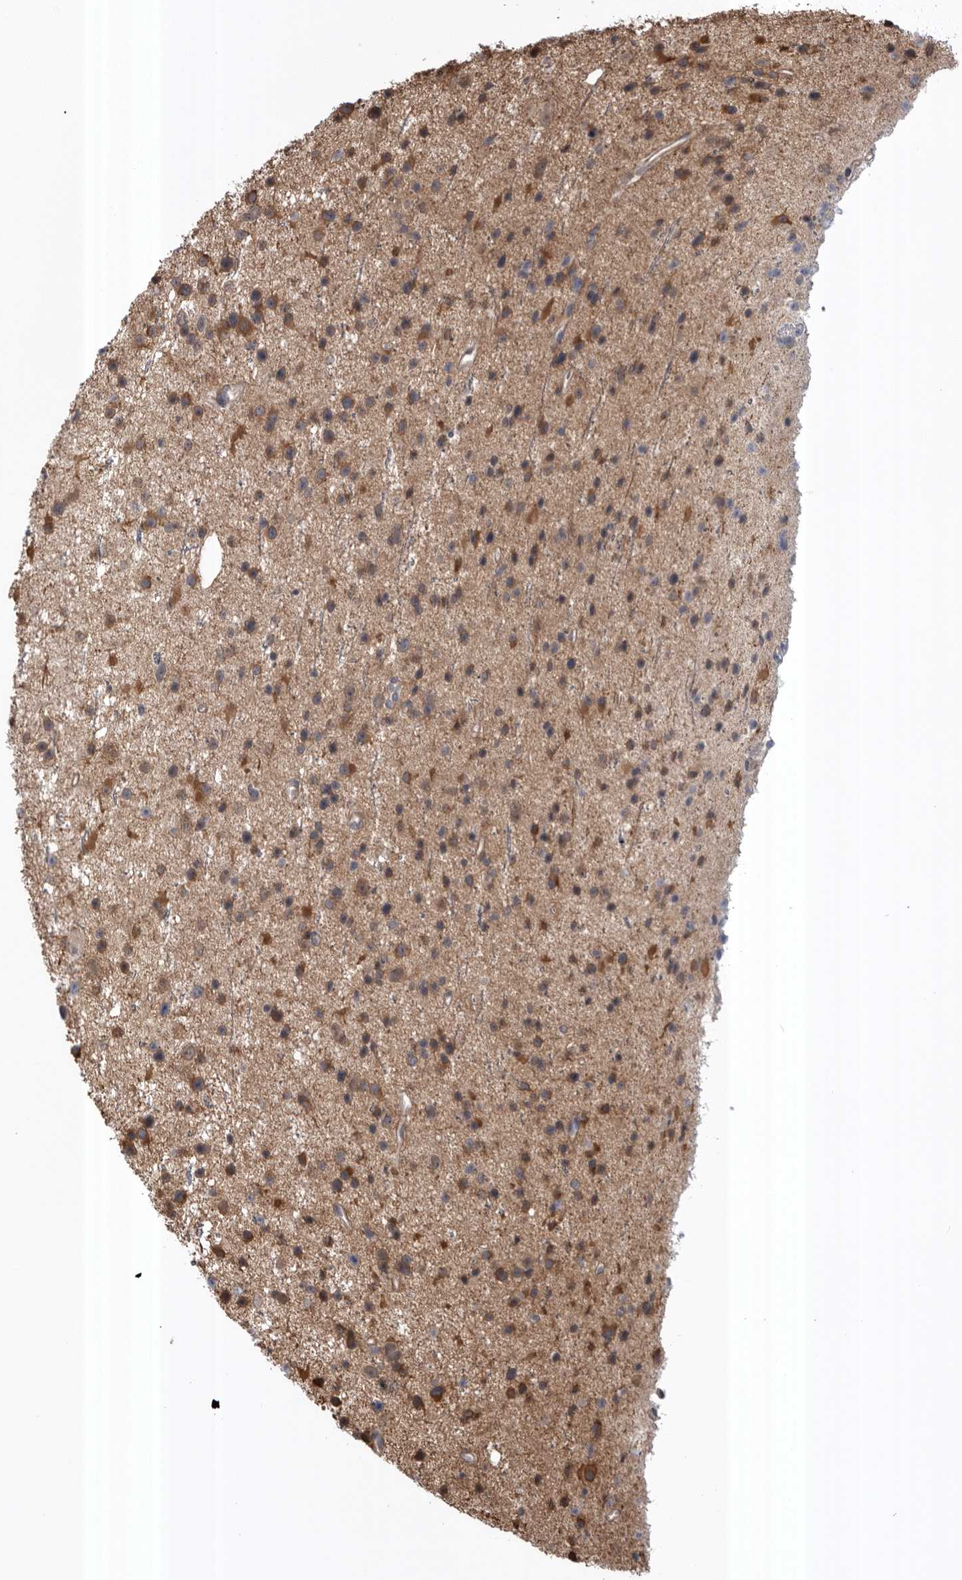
{"staining": {"intensity": "moderate", "quantity": ">75%", "location": "cytoplasmic/membranous"}, "tissue": "glioma", "cell_type": "Tumor cells", "image_type": "cancer", "snomed": [{"axis": "morphology", "description": "Glioma, malignant, Low grade"}, {"axis": "topography", "description": "Cerebral cortex"}], "caption": "Immunohistochemistry (DAB (3,3'-diaminobenzidine)) staining of human malignant low-grade glioma shows moderate cytoplasmic/membranous protein expression in approximately >75% of tumor cells. The staining is performed using DAB brown chromogen to label protein expression. The nuclei are counter-stained blue using hematoxylin.", "gene": "RAB3GAP2", "patient": {"sex": "female", "age": 39}}